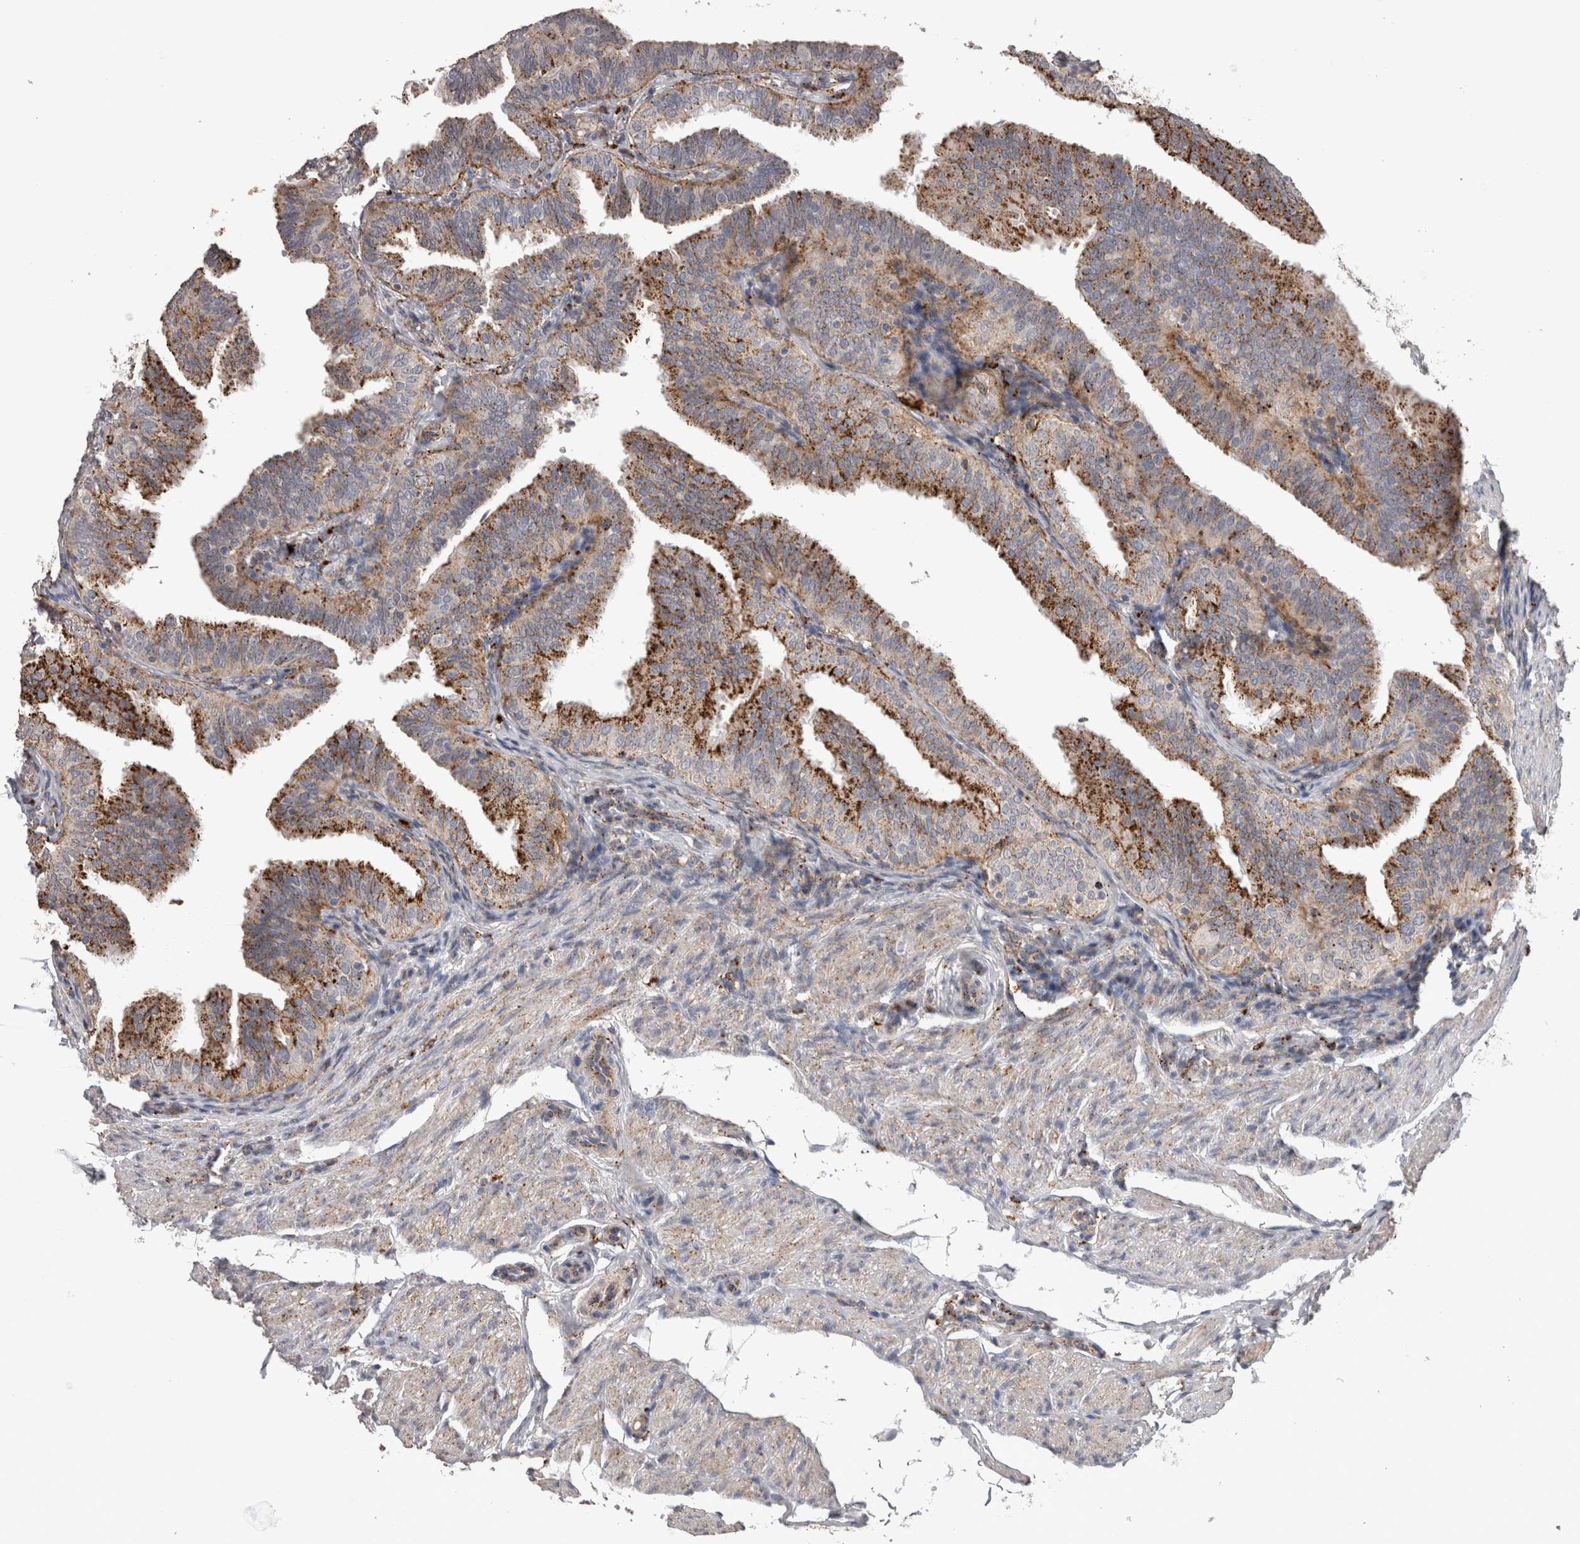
{"staining": {"intensity": "moderate", "quantity": ">75%", "location": "cytoplasmic/membranous"}, "tissue": "fallopian tube", "cell_type": "Glandular cells", "image_type": "normal", "snomed": [{"axis": "morphology", "description": "Normal tissue, NOS"}, {"axis": "topography", "description": "Fallopian tube"}], "caption": "DAB immunohistochemical staining of unremarkable human fallopian tube displays moderate cytoplasmic/membranous protein positivity in about >75% of glandular cells.", "gene": "CTSZ", "patient": {"sex": "female", "age": 35}}